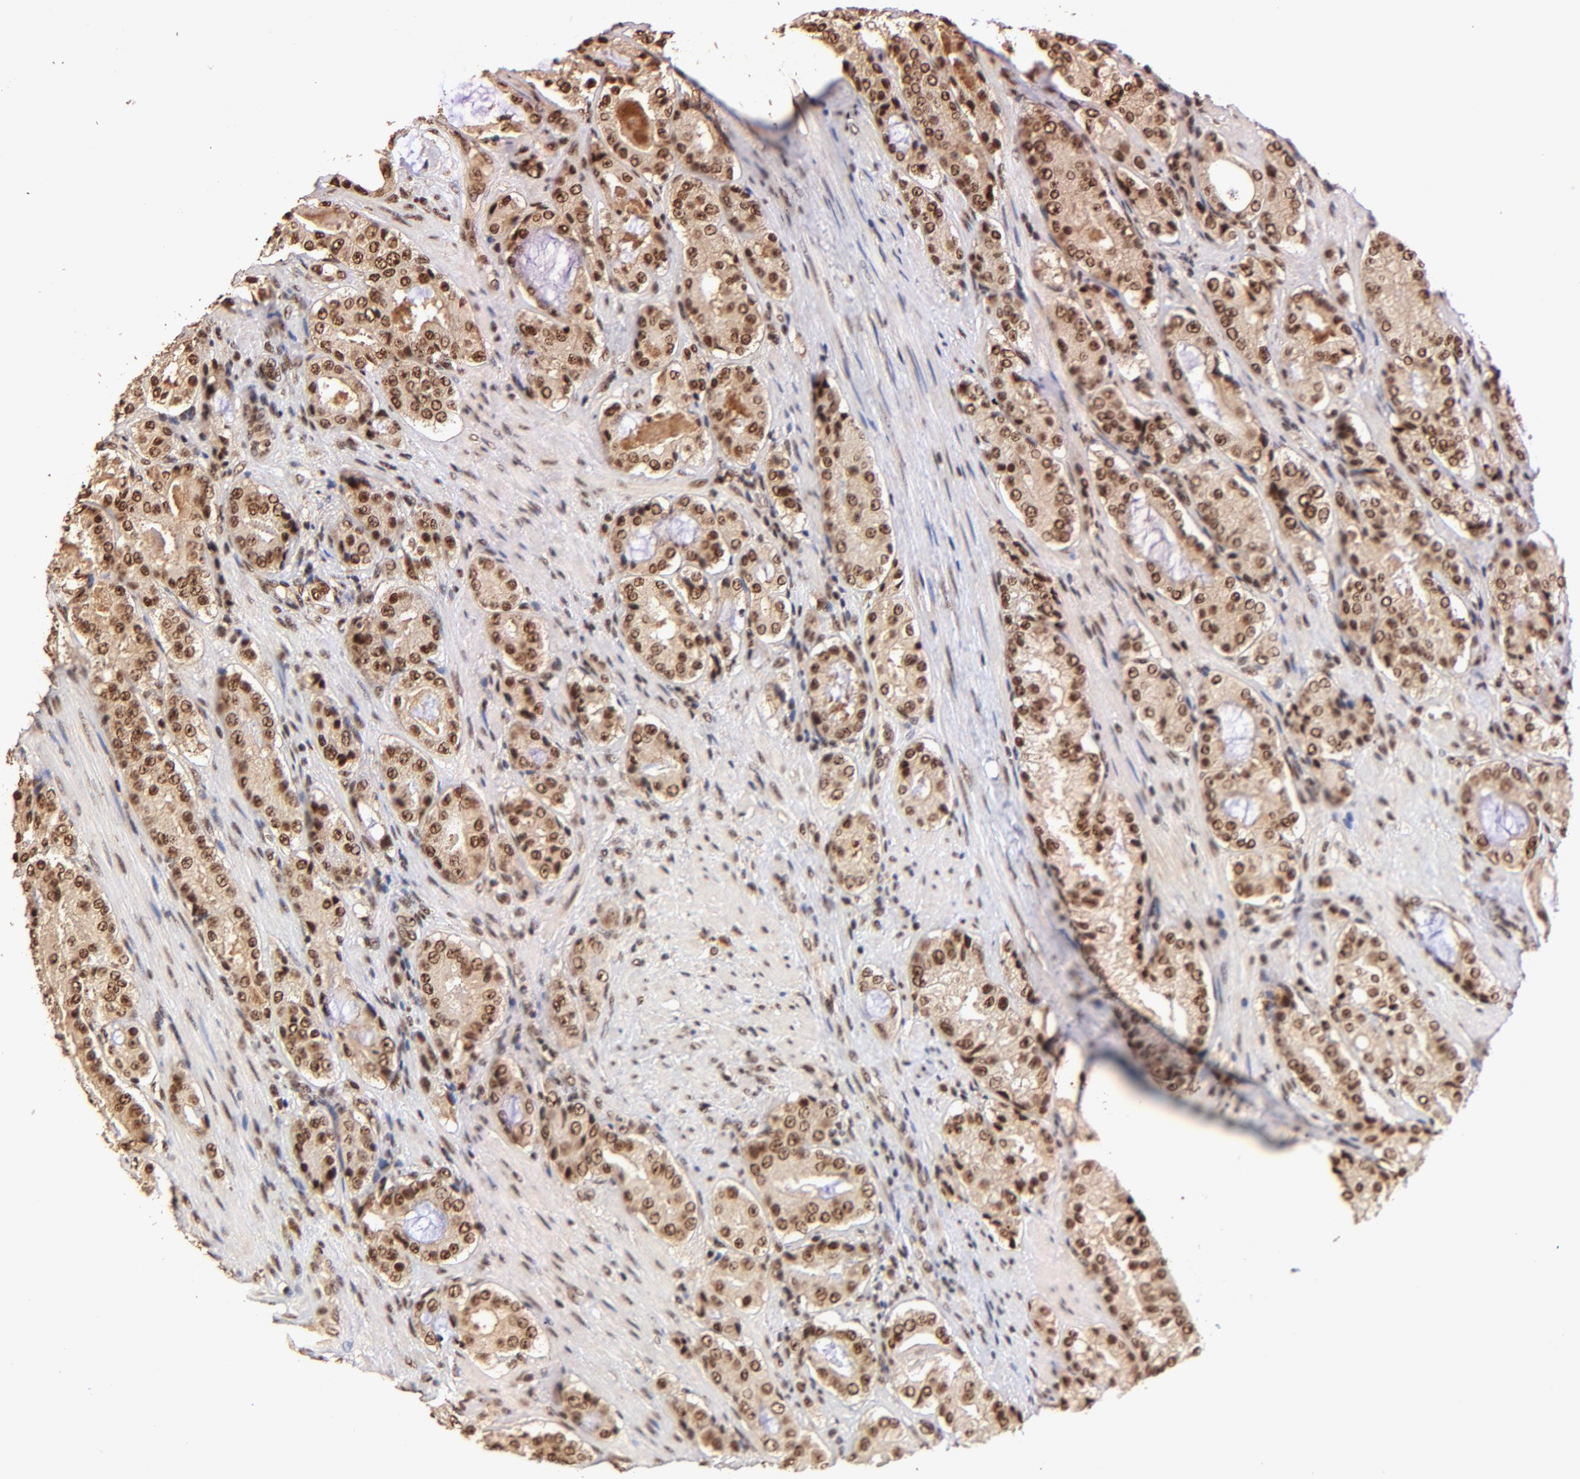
{"staining": {"intensity": "strong", "quantity": ">75%", "location": "nuclear"}, "tissue": "prostate cancer", "cell_type": "Tumor cells", "image_type": "cancer", "snomed": [{"axis": "morphology", "description": "Adenocarcinoma, High grade"}, {"axis": "topography", "description": "Prostate"}], "caption": "Brown immunohistochemical staining in prostate cancer exhibits strong nuclear staining in approximately >75% of tumor cells. The staining was performed using DAB, with brown indicating positive protein expression. Nuclei are stained blue with hematoxylin.", "gene": "MED12", "patient": {"sex": "male", "age": 72}}